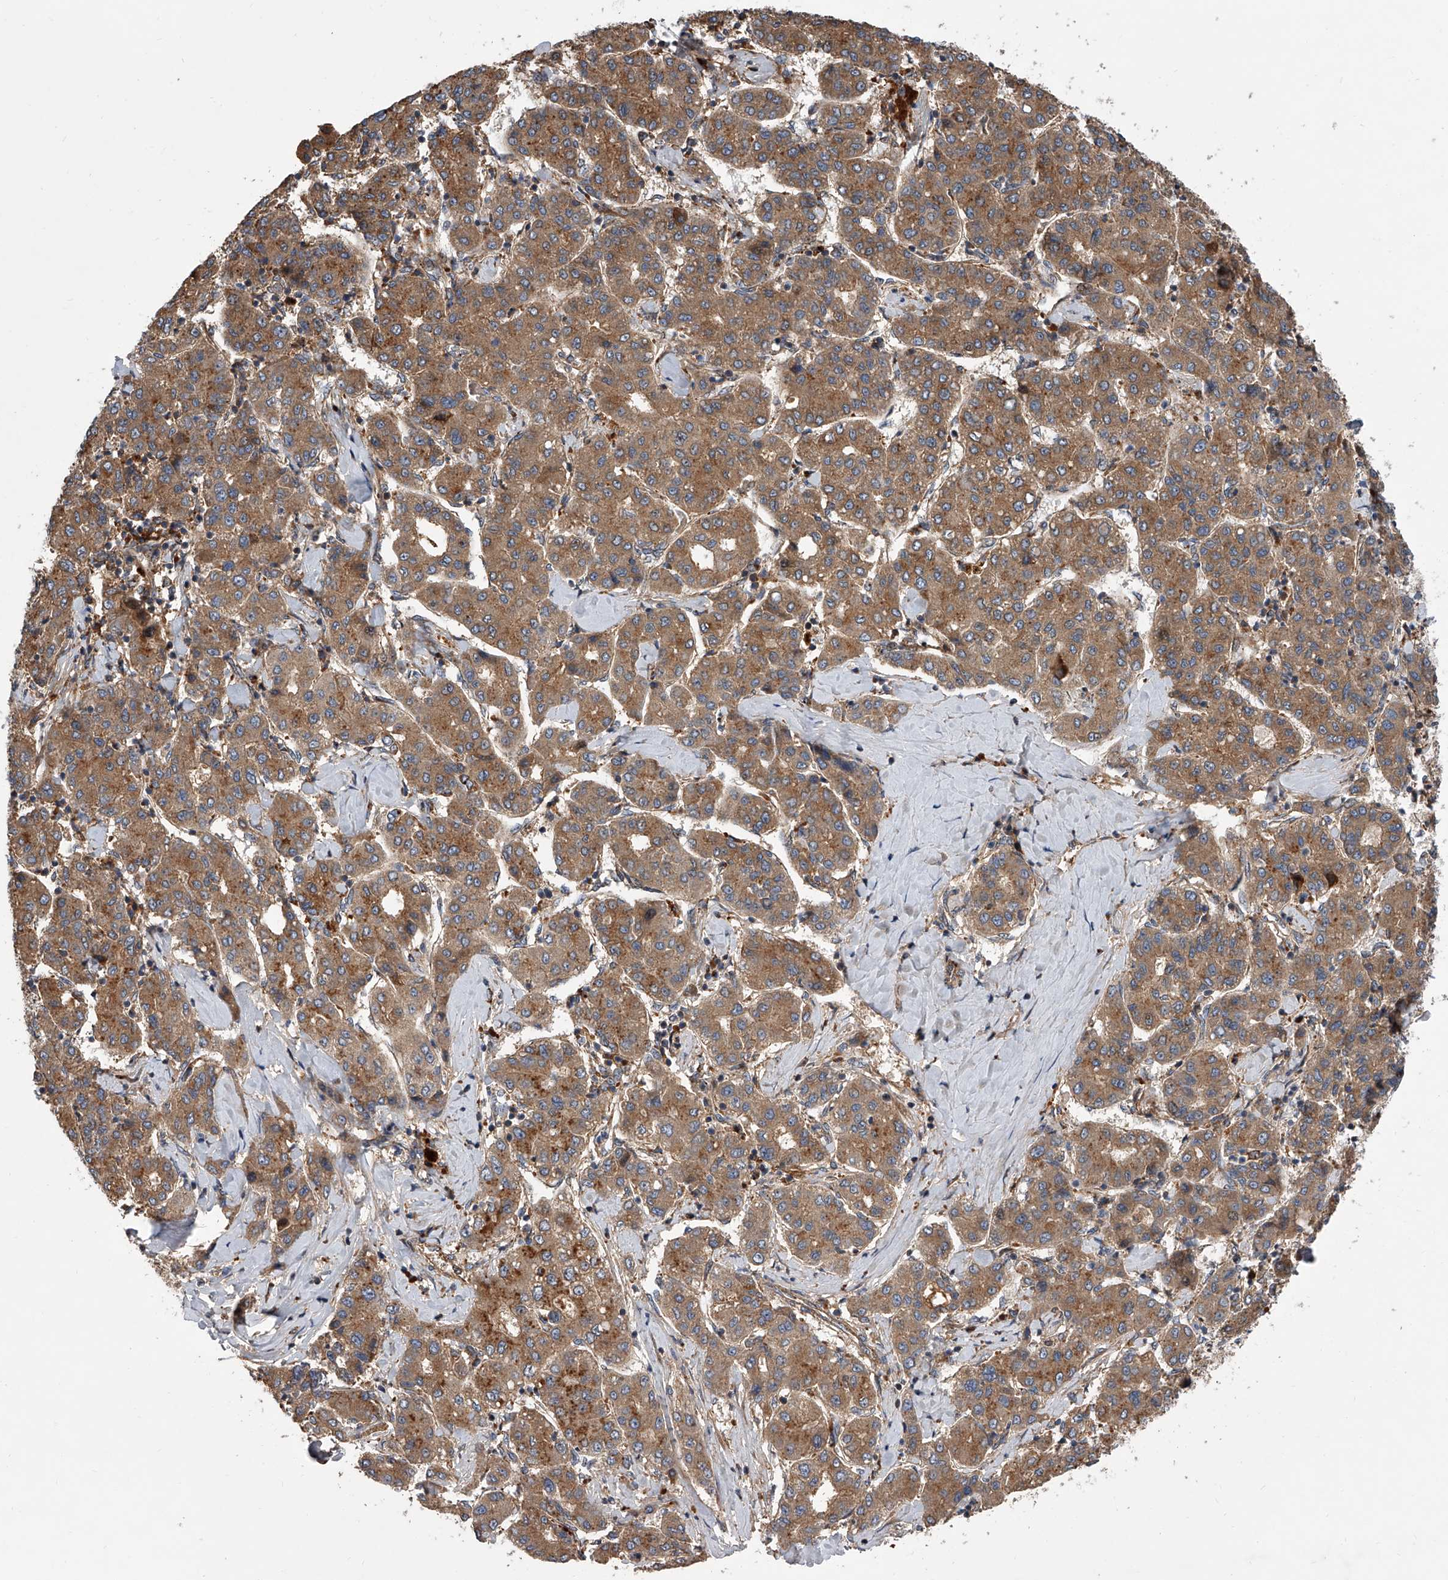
{"staining": {"intensity": "moderate", "quantity": ">75%", "location": "cytoplasmic/membranous"}, "tissue": "liver cancer", "cell_type": "Tumor cells", "image_type": "cancer", "snomed": [{"axis": "morphology", "description": "Carcinoma, Hepatocellular, NOS"}, {"axis": "topography", "description": "Liver"}], "caption": "Approximately >75% of tumor cells in liver hepatocellular carcinoma demonstrate moderate cytoplasmic/membranous protein staining as visualized by brown immunohistochemical staining.", "gene": "USP47", "patient": {"sex": "male", "age": 65}}